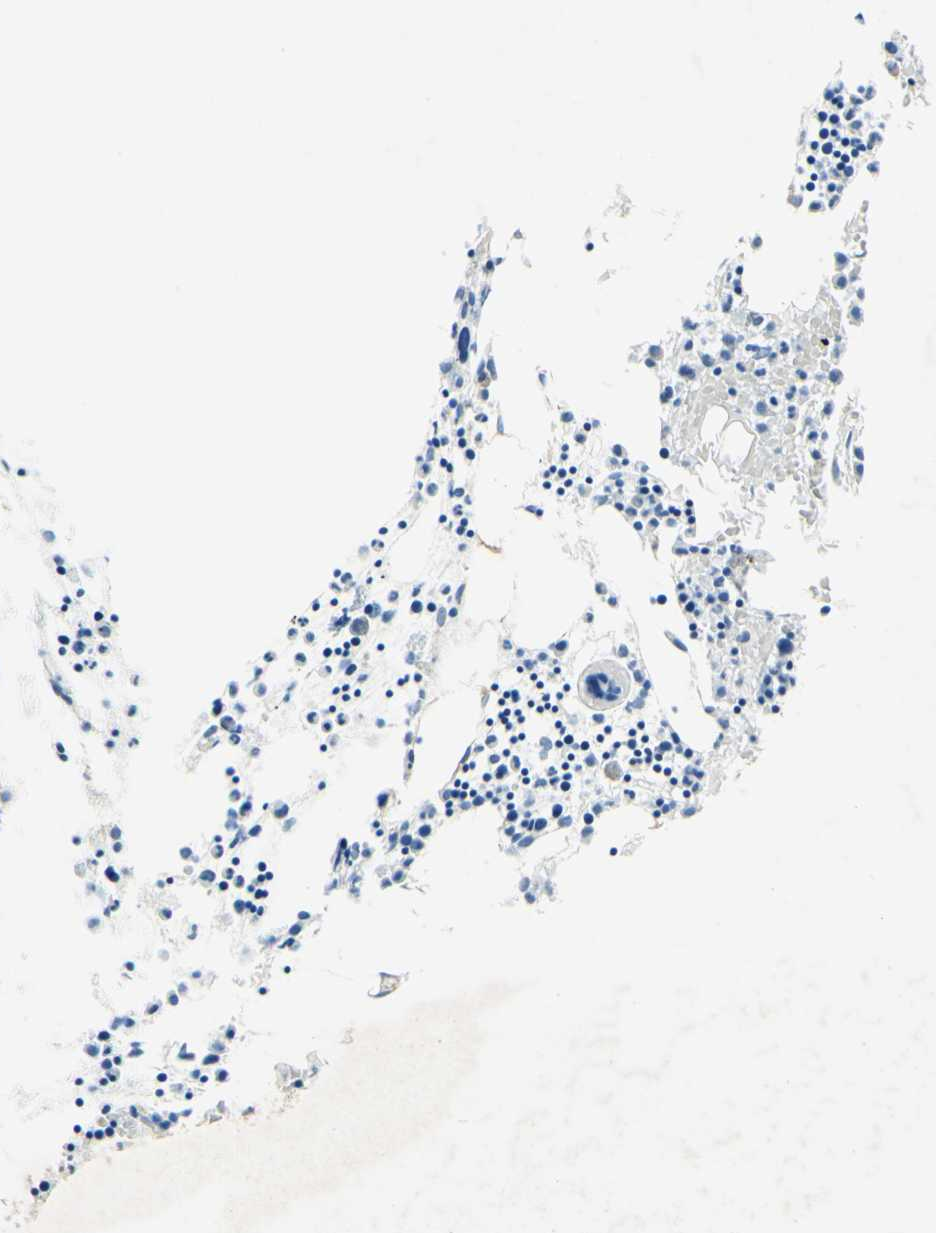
{"staining": {"intensity": "weak", "quantity": "<25%", "location": "cytoplasmic/membranous"}, "tissue": "bone marrow", "cell_type": "Hematopoietic cells", "image_type": "normal", "snomed": [{"axis": "morphology", "description": "Normal tissue, NOS"}, {"axis": "morphology", "description": "Inflammation, NOS"}, {"axis": "topography", "description": "Bone marrow"}], "caption": "Protein analysis of unremarkable bone marrow shows no significant positivity in hematopoietic cells.", "gene": "ACADL", "patient": {"sex": "male", "age": 14}}